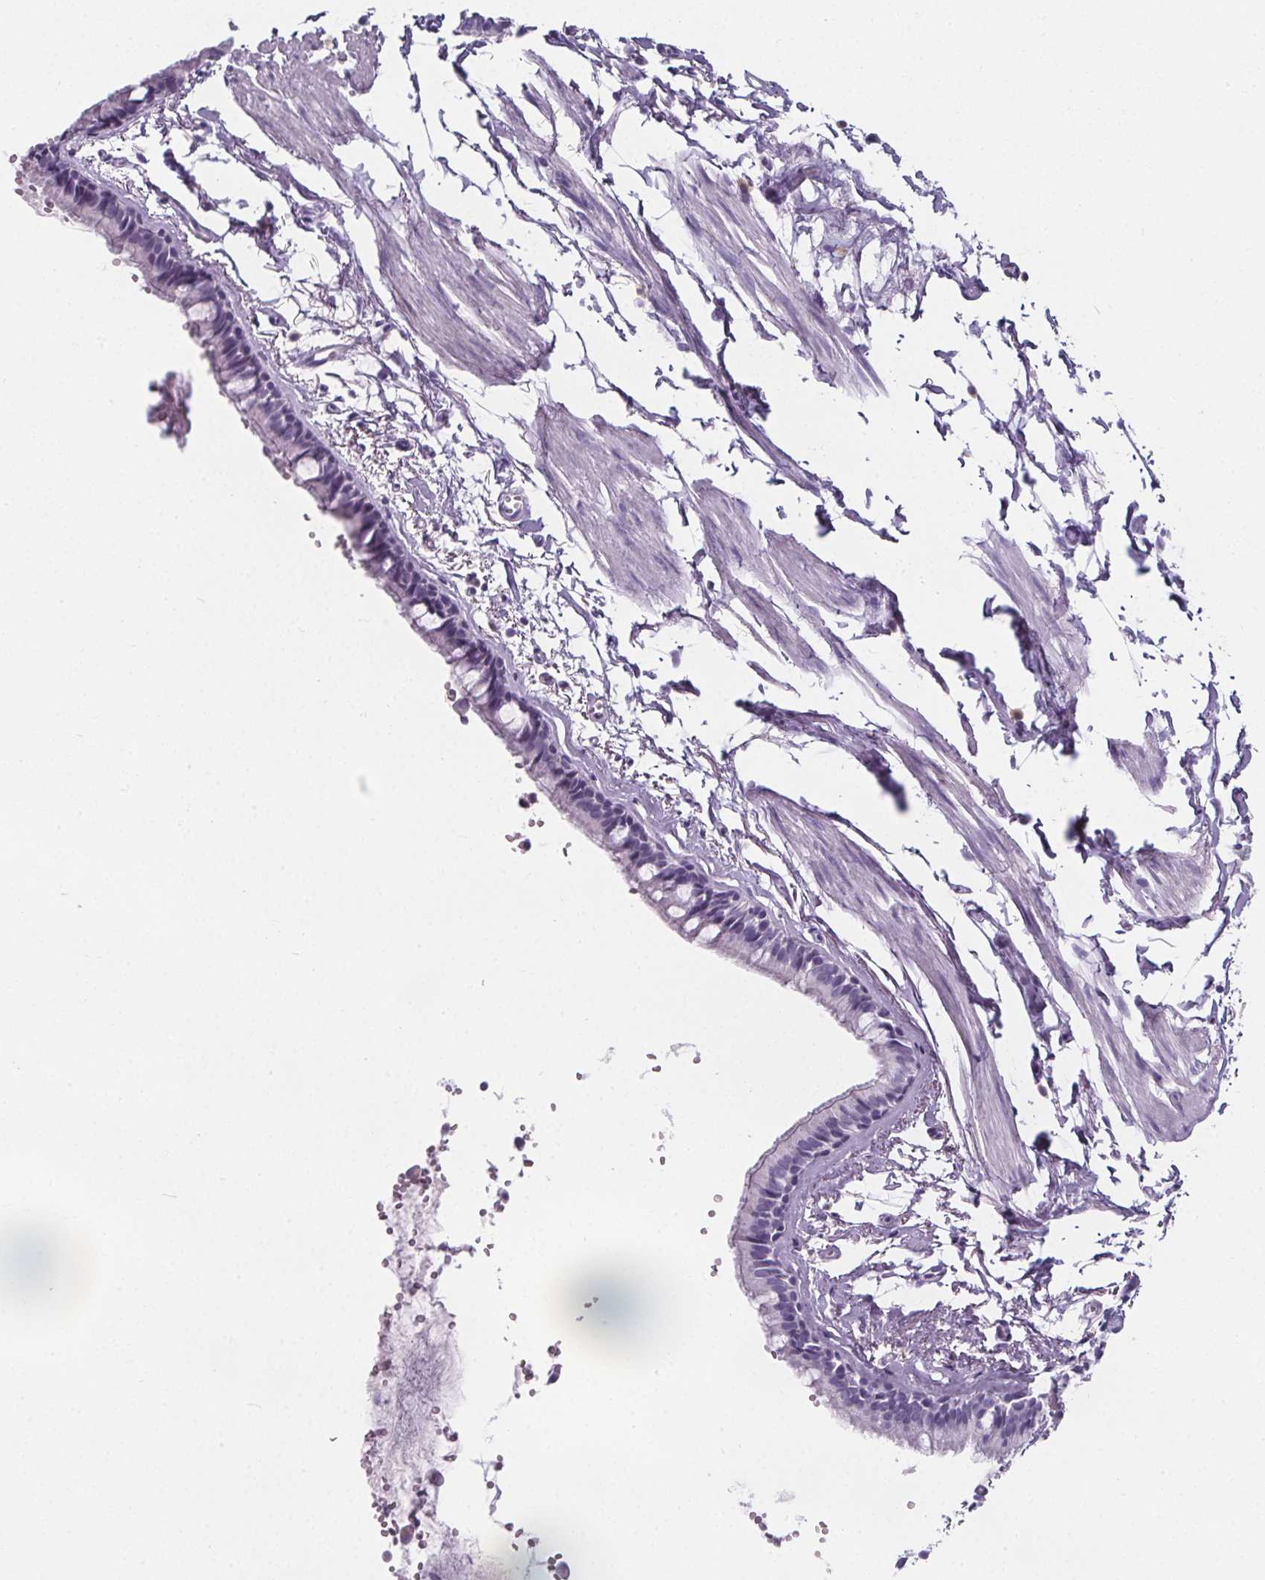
{"staining": {"intensity": "negative", "quantity": "none", "location": "none"}, "tissue": "bronchus", "cell_type": "Respiratory epithelial cells", "image_type": "normal", "snomed": [{"axis": "morphology", "description": "Normal tissue, NOS"}, {"axis": "topography", "description": "Bronchus"}], "caption": "Histopathology image shows no protein expression in respiratory epithelial cells of unremarkable bronchus. (Immunohistochemistry (ihc), brightfield microscopy, high magnification).", "gene": "ADRB1", "patient": {"sex": "female", "age": 59}}